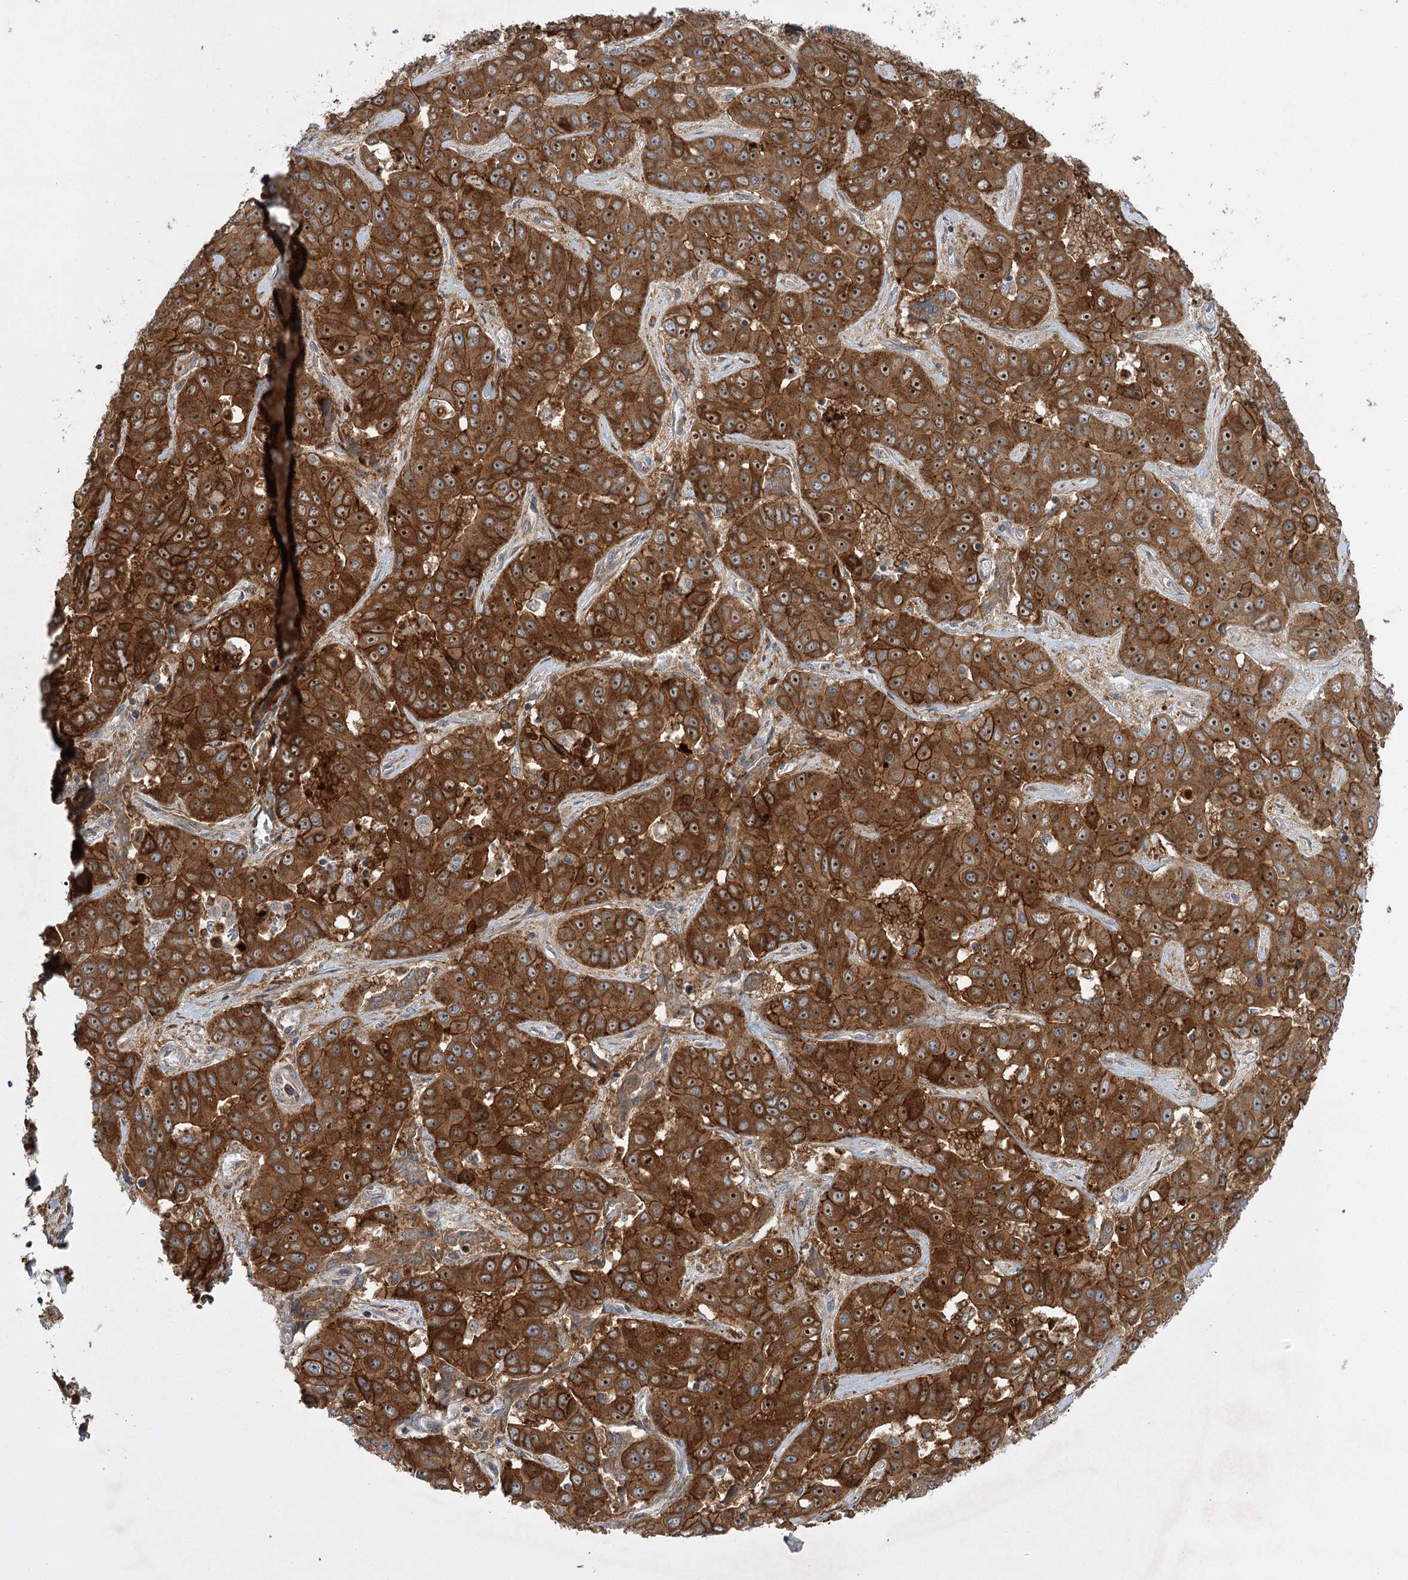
{"staining": {"intensity": "strong", "quantity": ">75%", "location": "cytoplasmic/membranous,nuclear"}, "tissue": "liver cancer", "cell_type": "Tumor cells", "image_type": "cancer", "snomed": [{"axis": "morphology", "description": "Cholangiocarcinoma"}, {"axis": "topography", "description": "Liver"}], "caption": "Liver cholangiocarcinoma stained for a protein (brown) shows strong cytoplasmic/membranous and nuclear positive positivity in about >75% of tumor cells.", "gene": "KCNN2", "patient": {"sex": "female", "age": 52}}